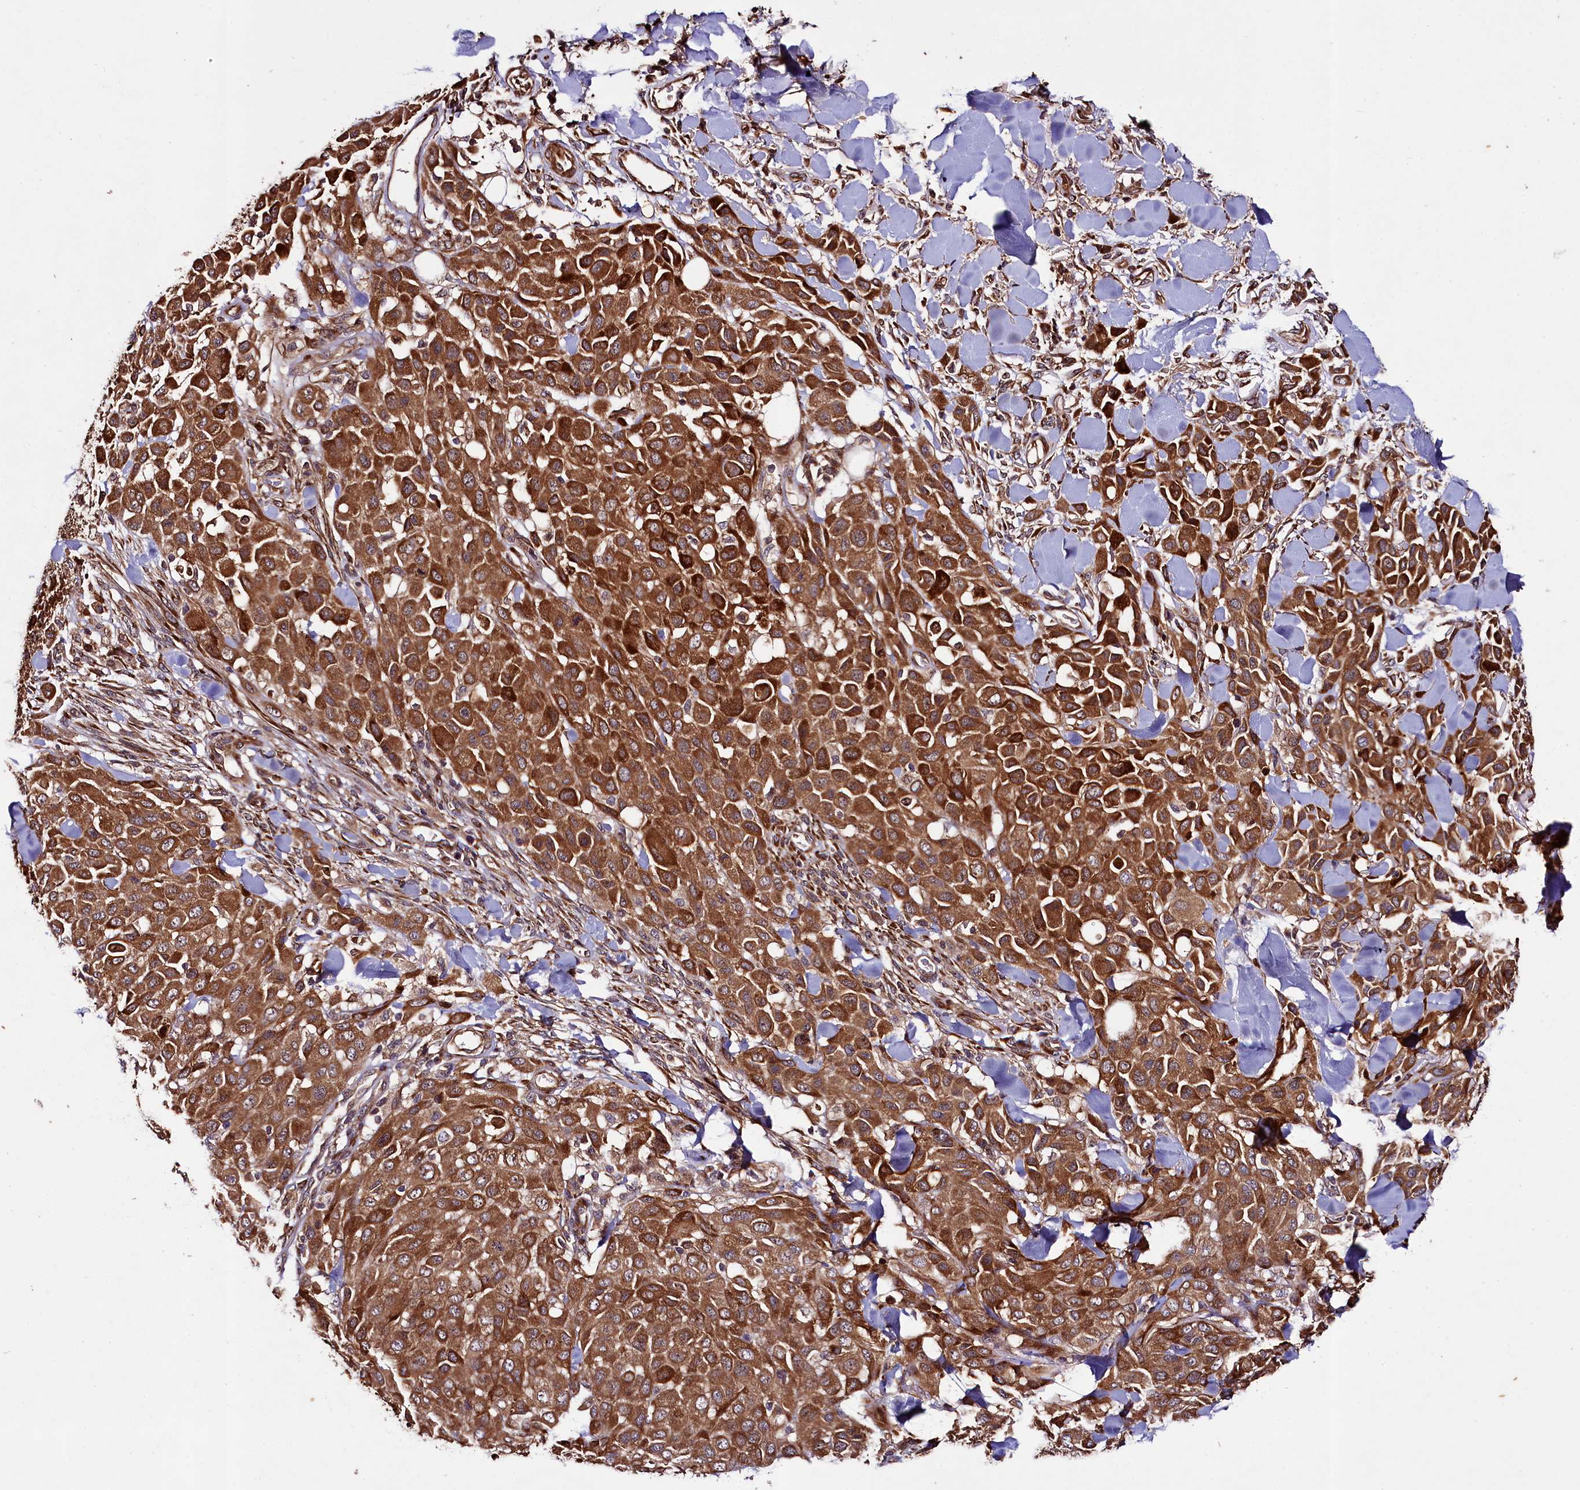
{"staining": {"intensity": "moderate", "quantity": ">75%", "location": "cytoplasmic/membranous"}, "tissue": "melanoma", "cell_type": "Tumor cells", "image_type": "cancer", "snomed": [{"axis": "morphology", "description": "Malignant melanoma, Metastatic site"}, {"axis": "topography", "description": "Skin"}], "caption": "A brown stain highlights moderate cytoplasmic/membranous staining of a protein in malignant melanoma (metastatic site) tumor cells.", "gene": "CCDC102A", "patient": {"sex": "female", "age": 81}}